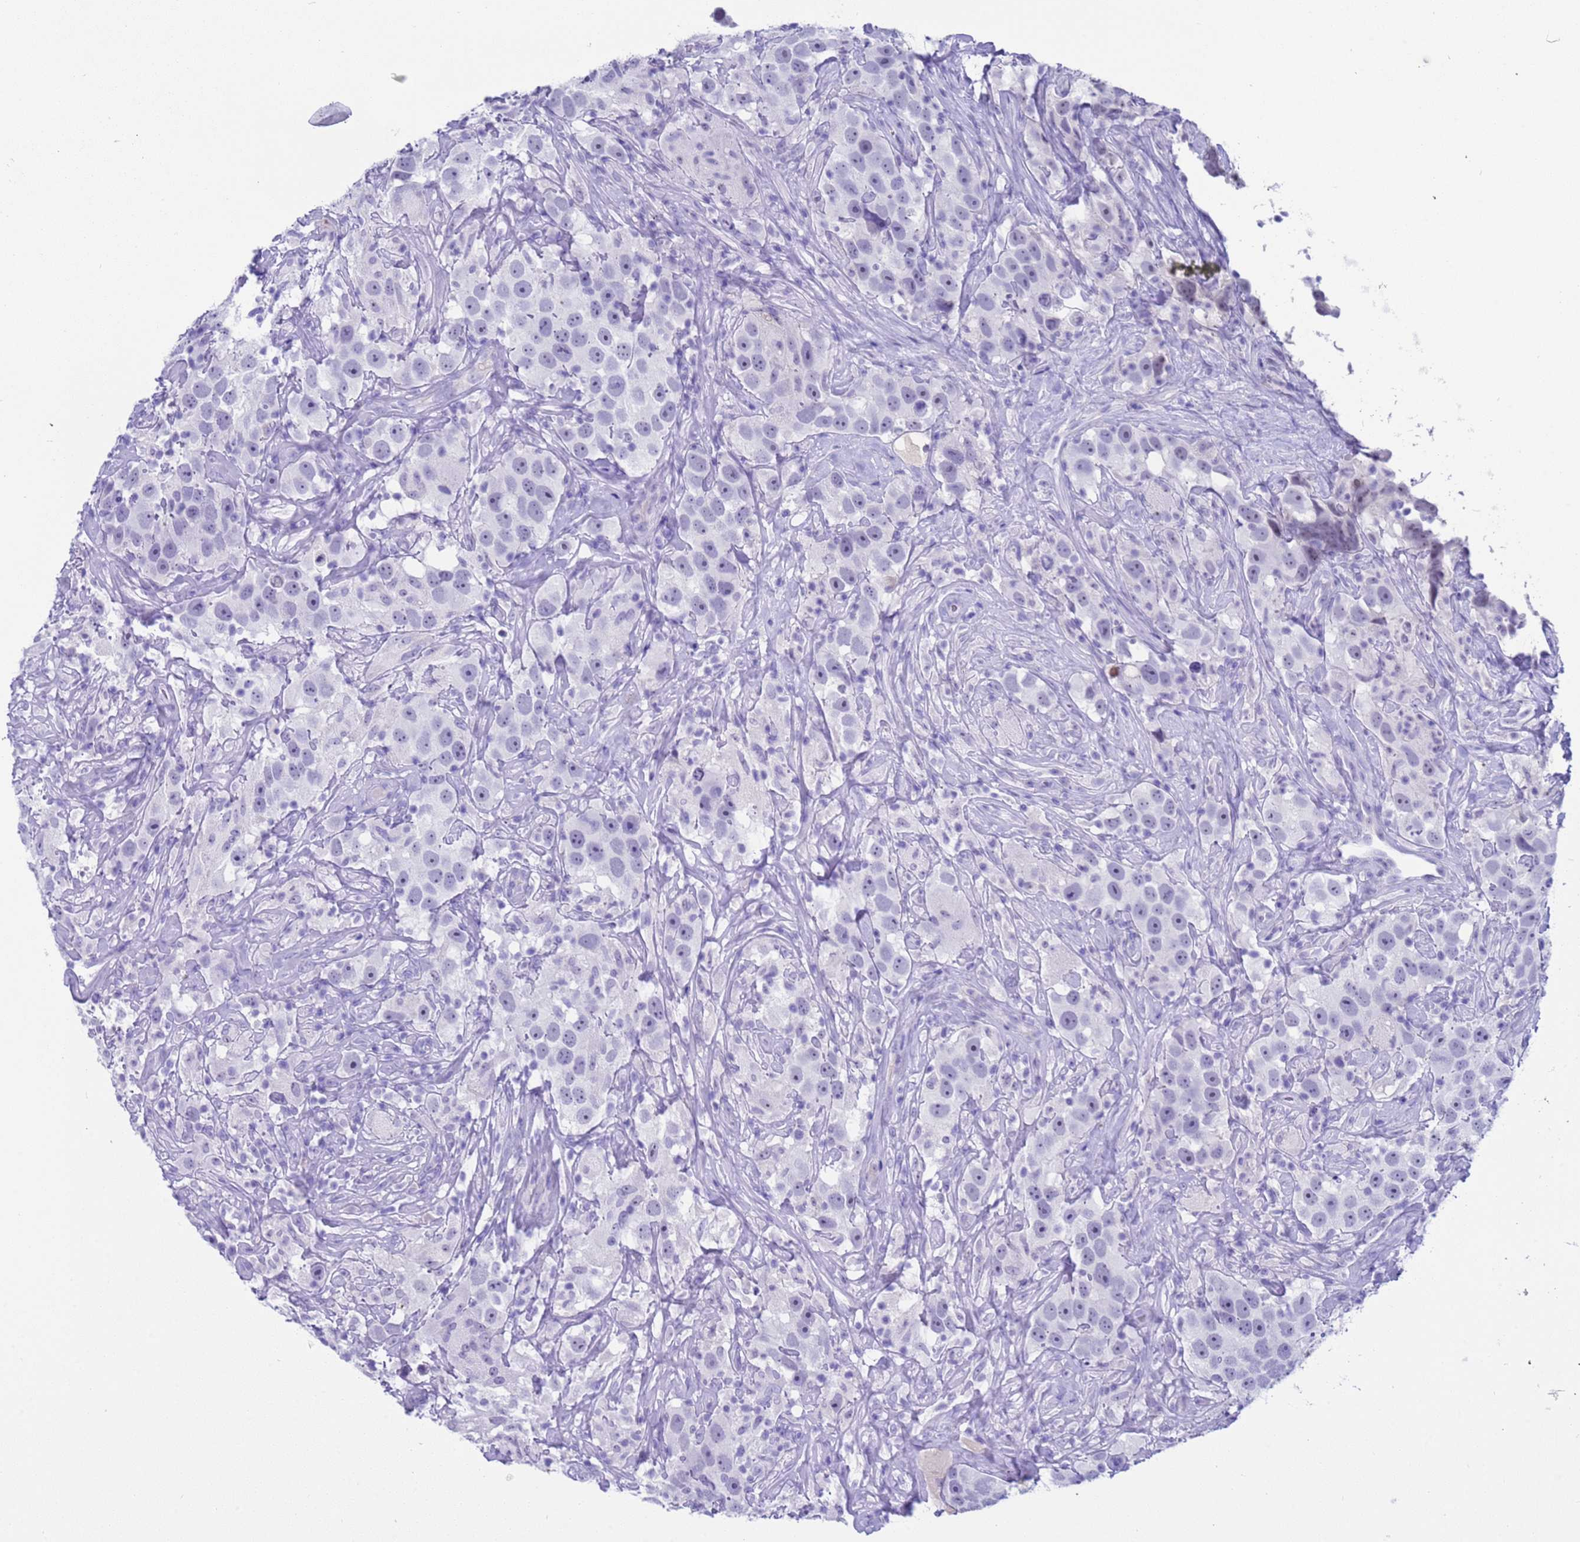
{"staining": {"intensity": "negative", "quantity": "none", "location": "none"}, "tissue": "testis cancer", "cell_type": "Tumor cells", "image_type": "cancer", "snomed": [{"axis": "morphology", "description": "Seminoma, NOS"}, {"axis": "topography", "description": "Testis"}], "caption": "Protein analysis of testis cancer (seminoma) displays no significant expression in tumor cells.", "gene": "CKM", "patient": {"sex": "male", "age": 49}}